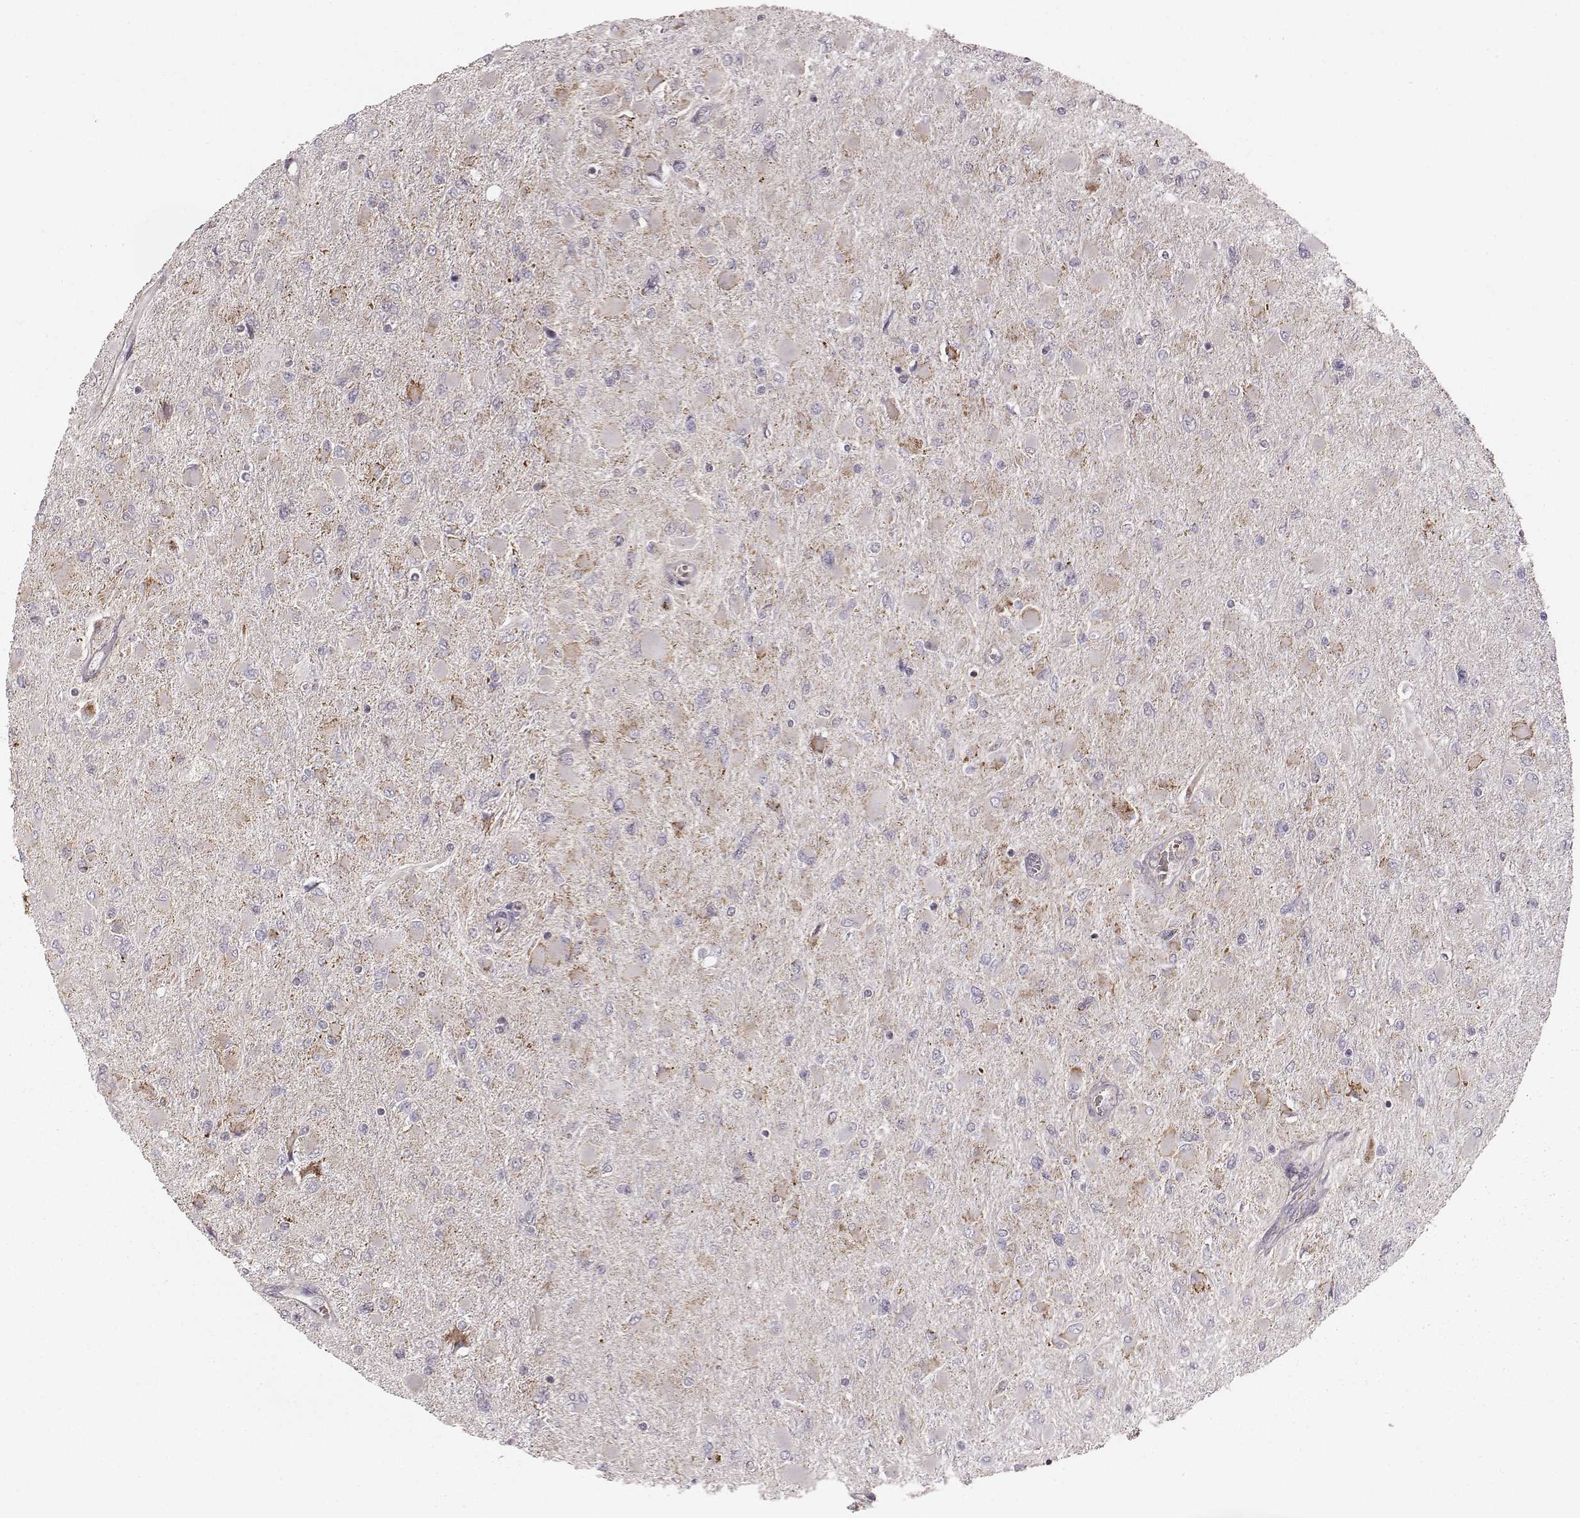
{"staining": {"intensity": "negative", "quantity": "none", "location": "none"}, "tissue": "glioma", "cell_type": "Tumor cells", "image_type": "cancer", "snomed": [{"axis": "morphology", "description": "Glioma, malignant, High grade"}, {"axis": "topography", "description": "Cerebral cortex"}], "caption": "An IHC image of glioma is shown. There is no staining in tumor cells of glioma.", "gene": "TUFM", "patient": {"sex": "female", "age": 36}}